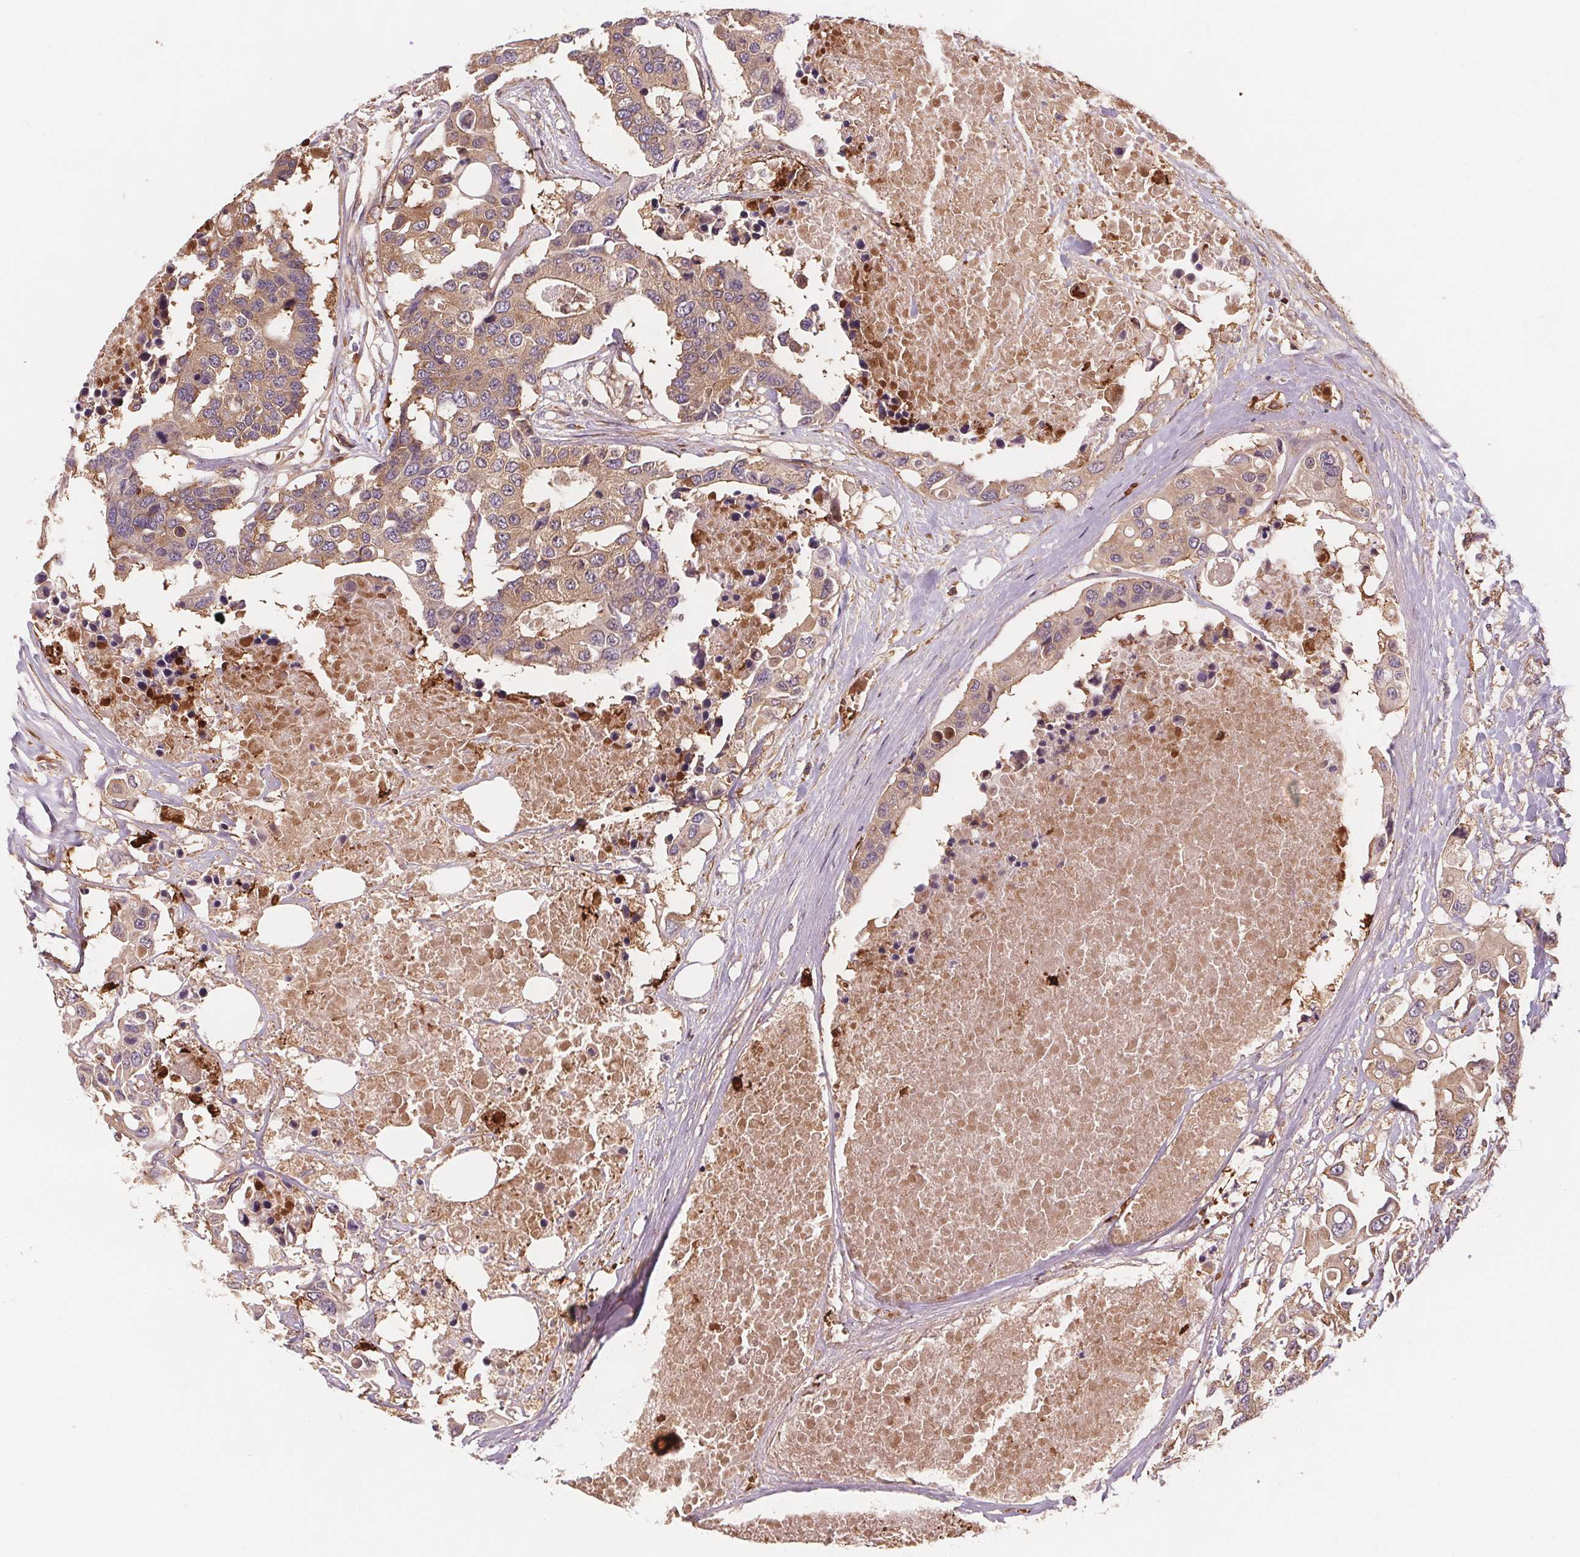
{"staining": {"intensity": "moderate", "quantity": ">75%", "location": "cytoplasmic/membranous"}, "tissue": "colorectal cancer", "cell_type": "Tumor cells", "image_type": "cancer", "snomed": [{"axis": "morphology", "description": "Adenocarcinoma, NOS"}, {"axis": "topography", "description": "Colon"}], "caption": "IHC histopathology image of neoplastic tissue: human colorectal cancer (adenocarcinoma) stained using immunohistochemistry (IHC) exhibits medium levels of moderate protein expression localized specifically in the cytoplasmic/membranous of tumor cells, appearing as a cytoplasmic/membranous brown color.", "gene": "EIF3D", "patient": {"sex": "male", "age": 77}}